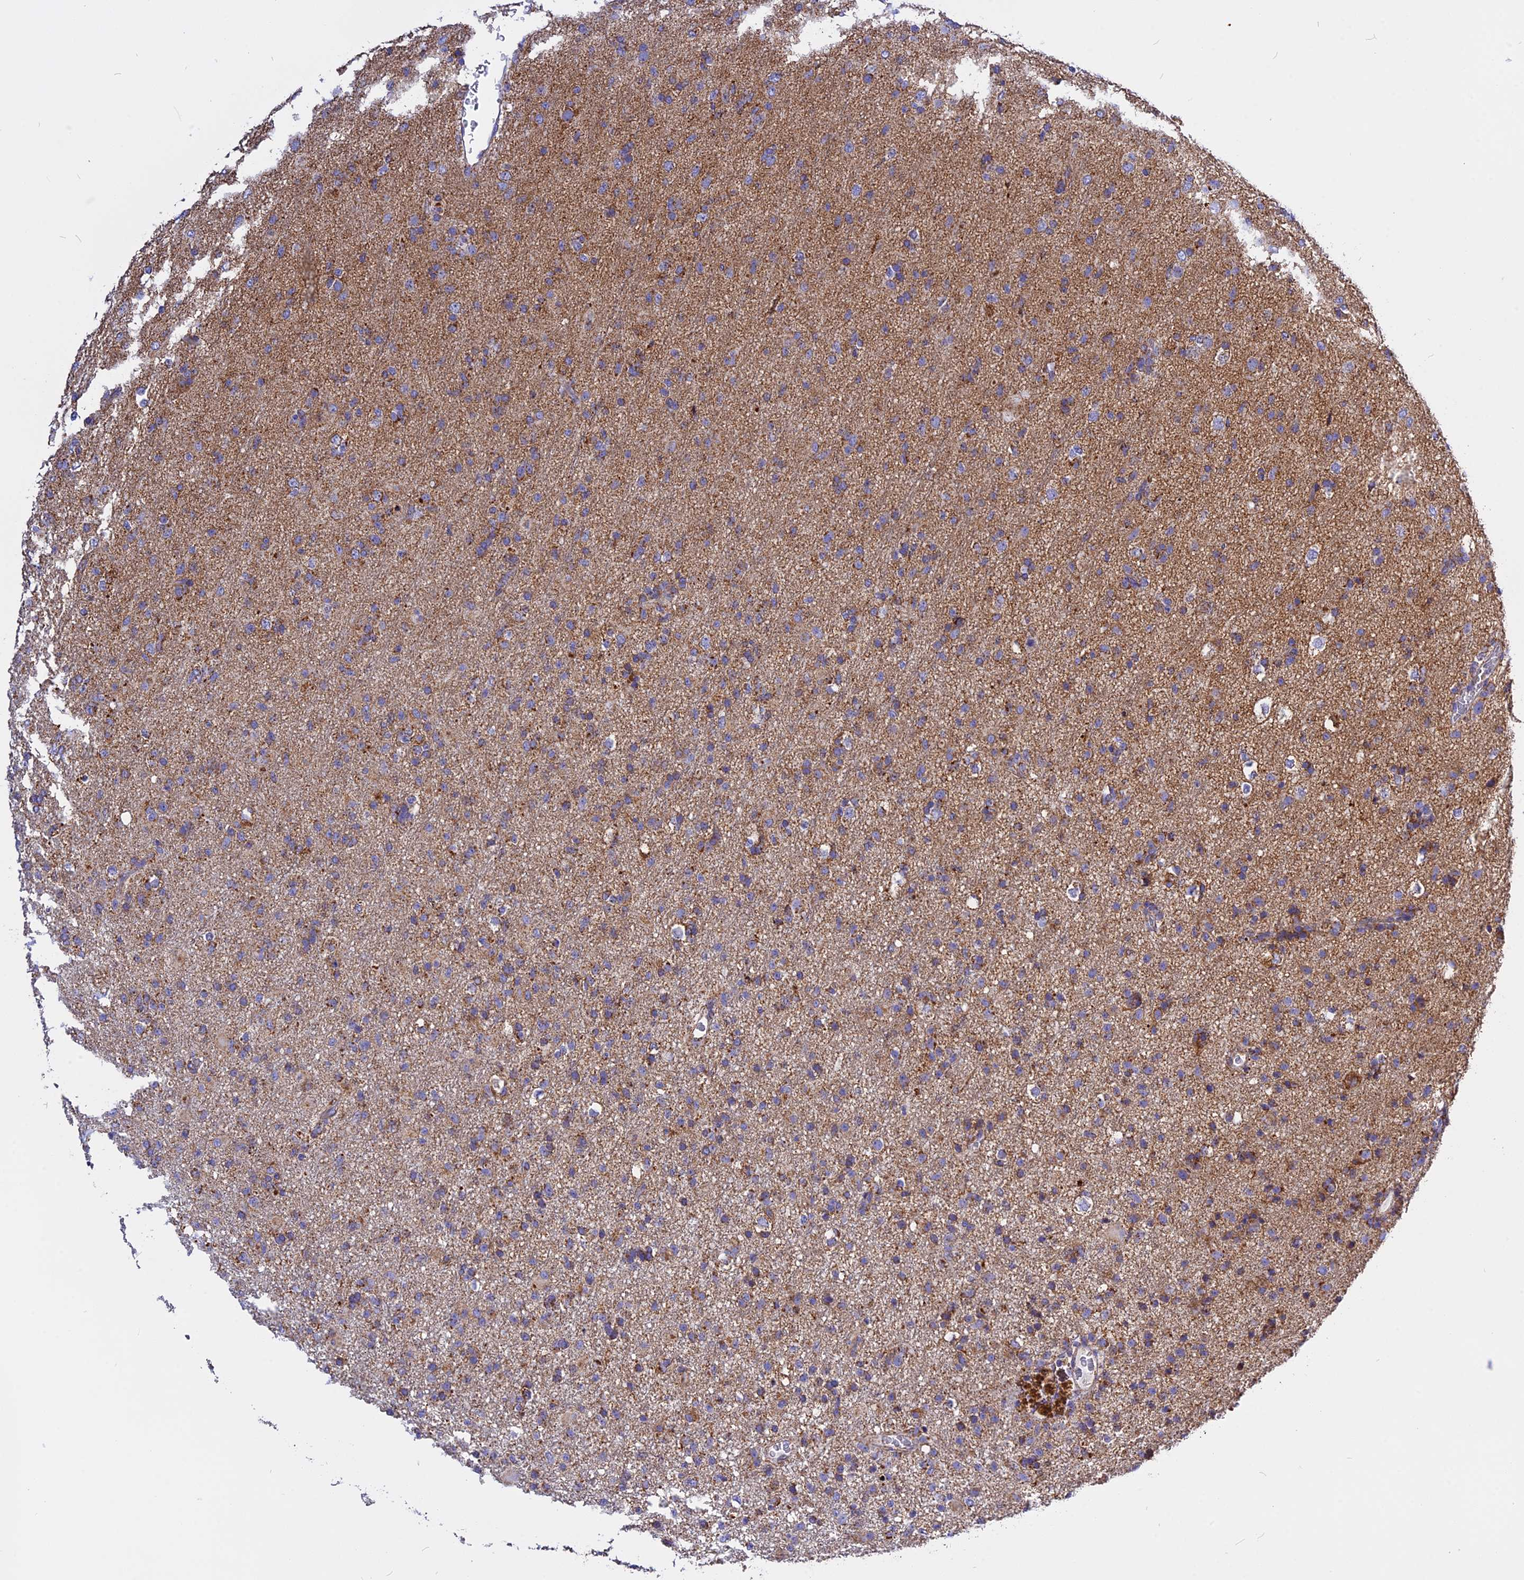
{"staining": {"intensity": "moderate", "quantity": "25%-75%", "location": "cytoplasmic/membranous"}, "tissue": "glioma", "cell_type": "Tumor cells", "image_type": "cancer", "snomed": [{"axis": "morphology", "description": "Glioma, malignant, Low grade"}, {"axis": "topography", "description": "Brain"}], "caption": "Protein staining of low-grade glioma (malignant) tissue shows moderate cytoplasmic/membranous staining in approximately 25%-75% of tumor cells.", "gene": "VDAC2", "patient": {"sex": "male", "age": 65}}